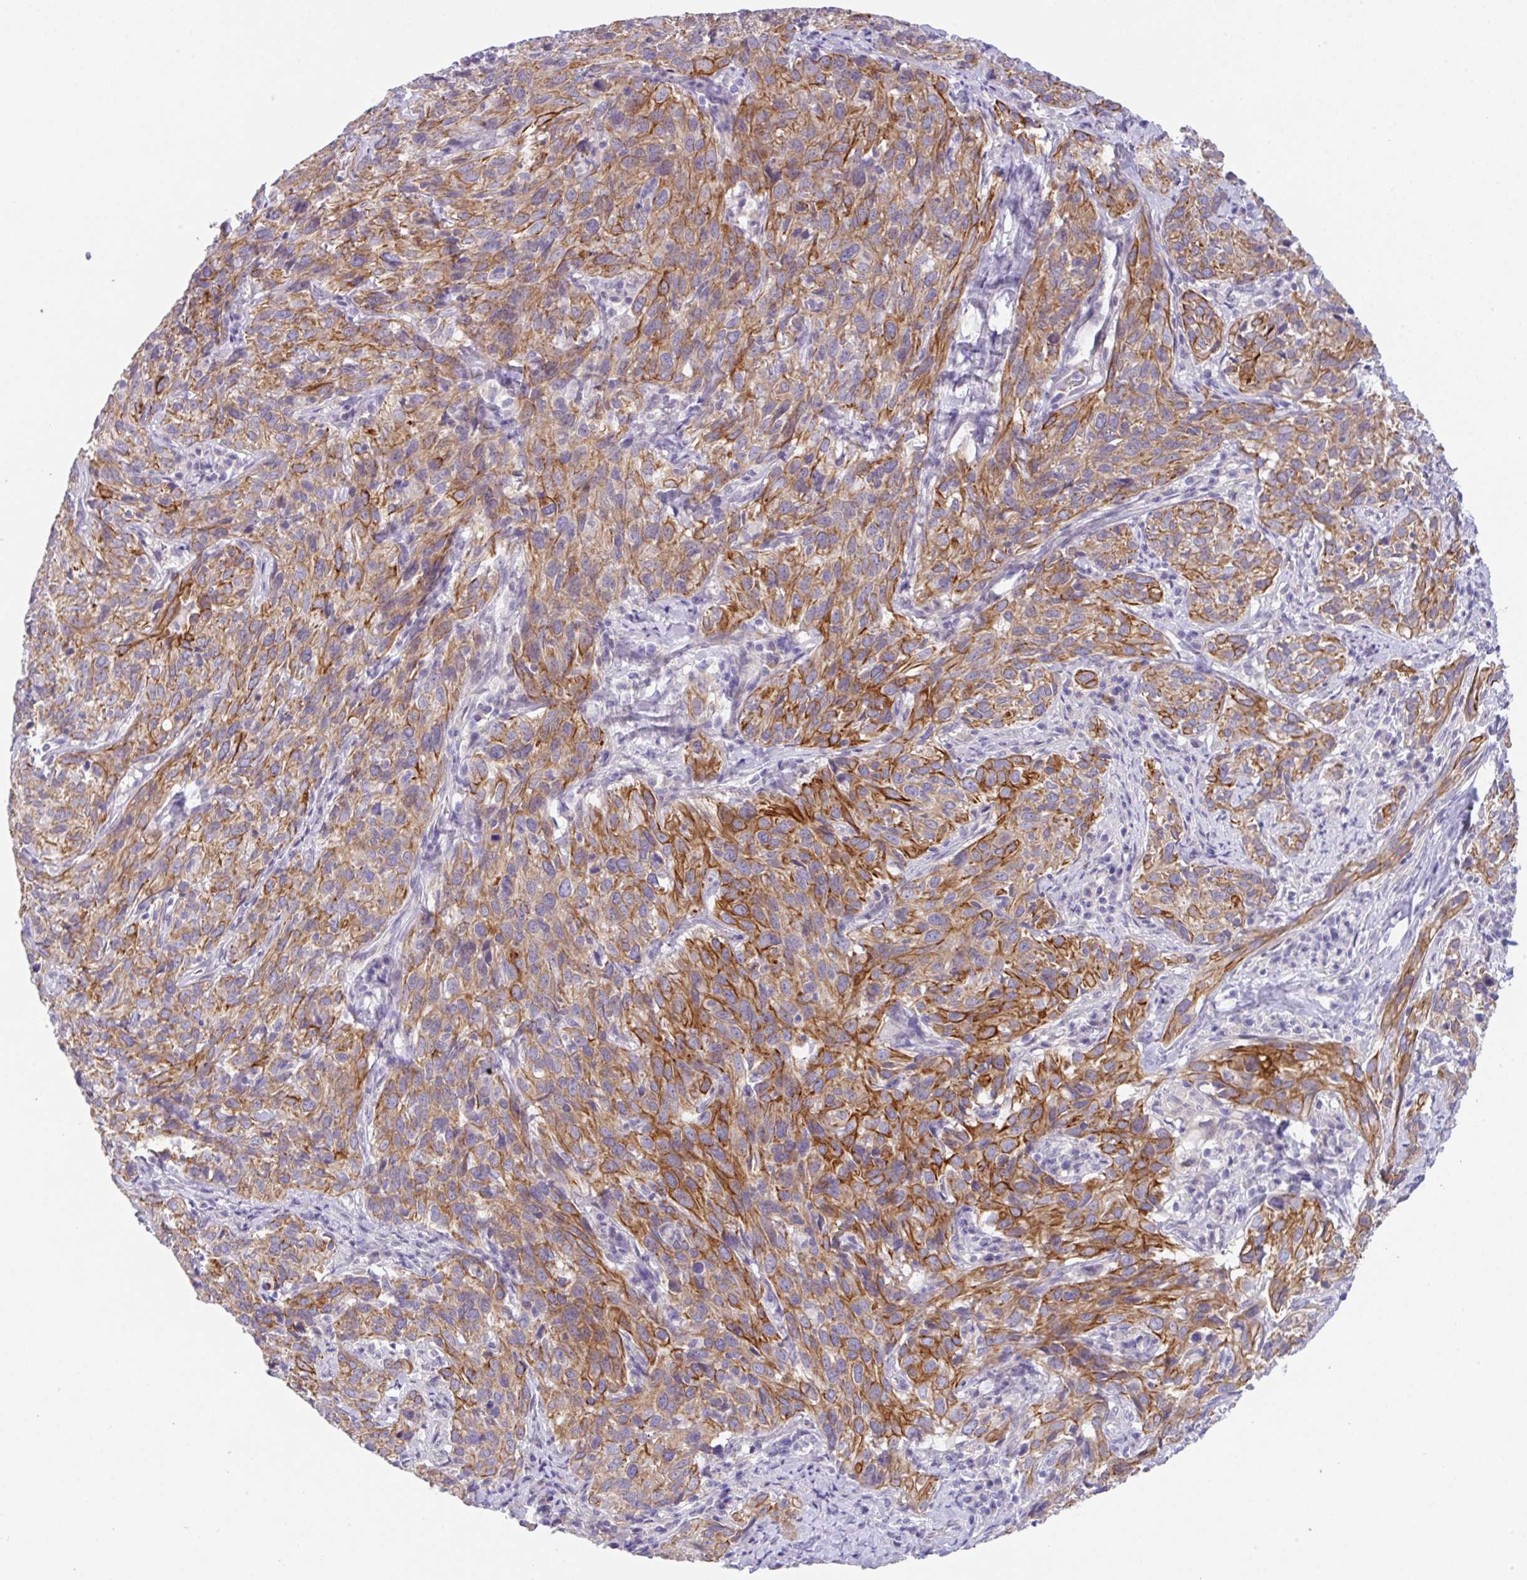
{"staining": {"intensity": "moderate", "quantity": ">75%", "location": "cytoplasmic/membranous"}, "tissue": "cervical cancer", "cell_type": "Tumor cells", "image_type": "cancer", "snomed": [{"axis": "morphology", "description": "Squamous cell carcinoma, NOS"}, {"axis": "topography", "description": "Cervix"}], "caption": "The micrograph shows immunohistochemical staining of cervical squamous cell carcinoma. There is moderate cytoplasmic/membranous staining is seen in approximately >75% of tumor cells. Nuclei are stained in blue.", "gene": "TRAF4", "patient": {"sex": "female", "age": 51}}